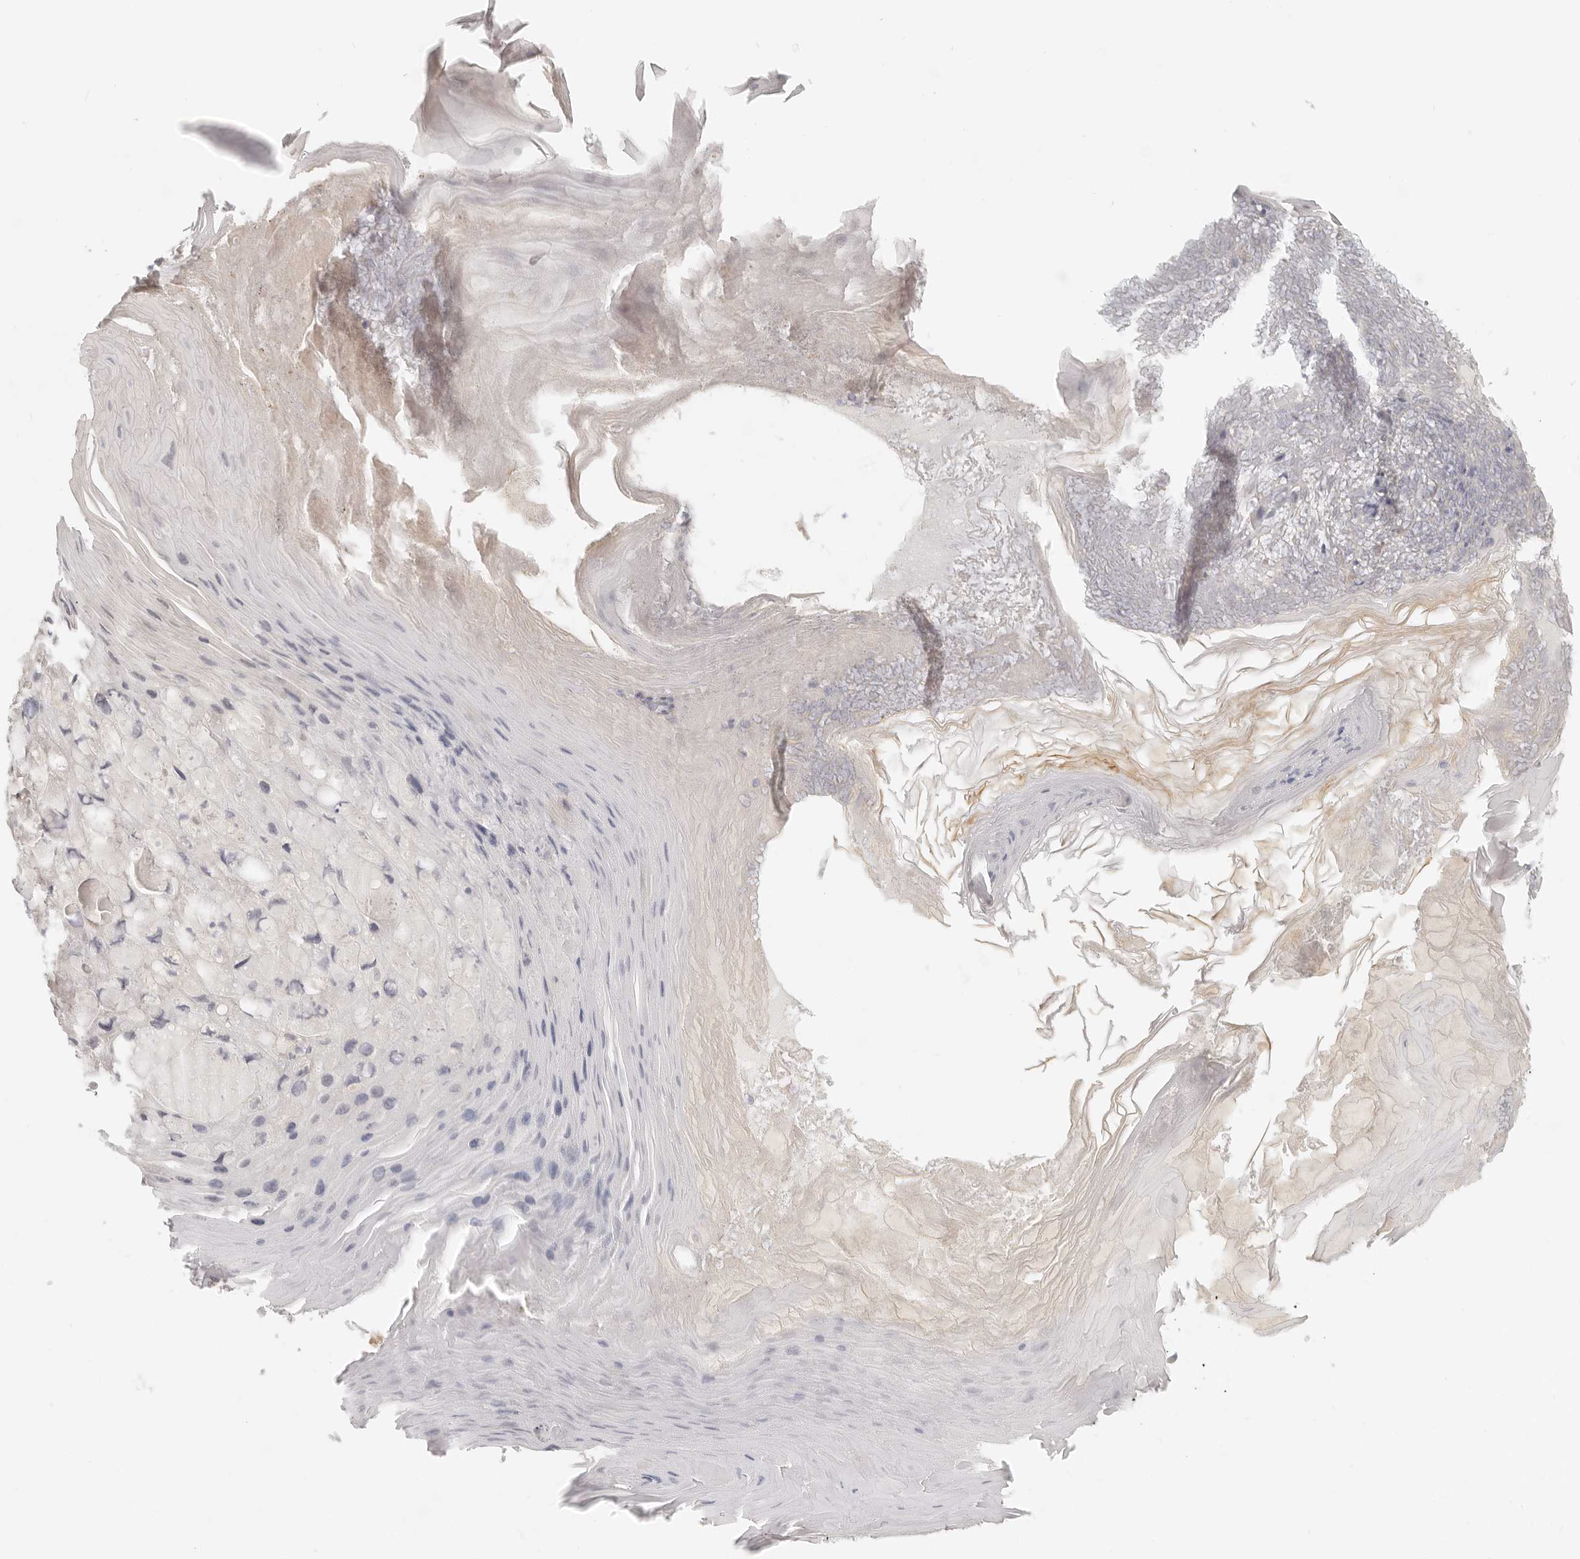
{"staining": {"intensity": "negative", "quantity": "none", "location": "none"}, "tissue": "skin cancer", "cell_type": "Tumor cells", "image_type": "cancer", "snomed": [{"axis": "morphology", "description": "Squamous cell carcinoma, NOS"}, {"axis": "topography", "description": "Skin"}], "caption": "Immunohistochemical staining of human skin cancer (squamous cell carcinoma) demonstrates no significant staining in tumor cells.", "gene": "AHDC1", "patient": {"sex": "female", "age": 88}}